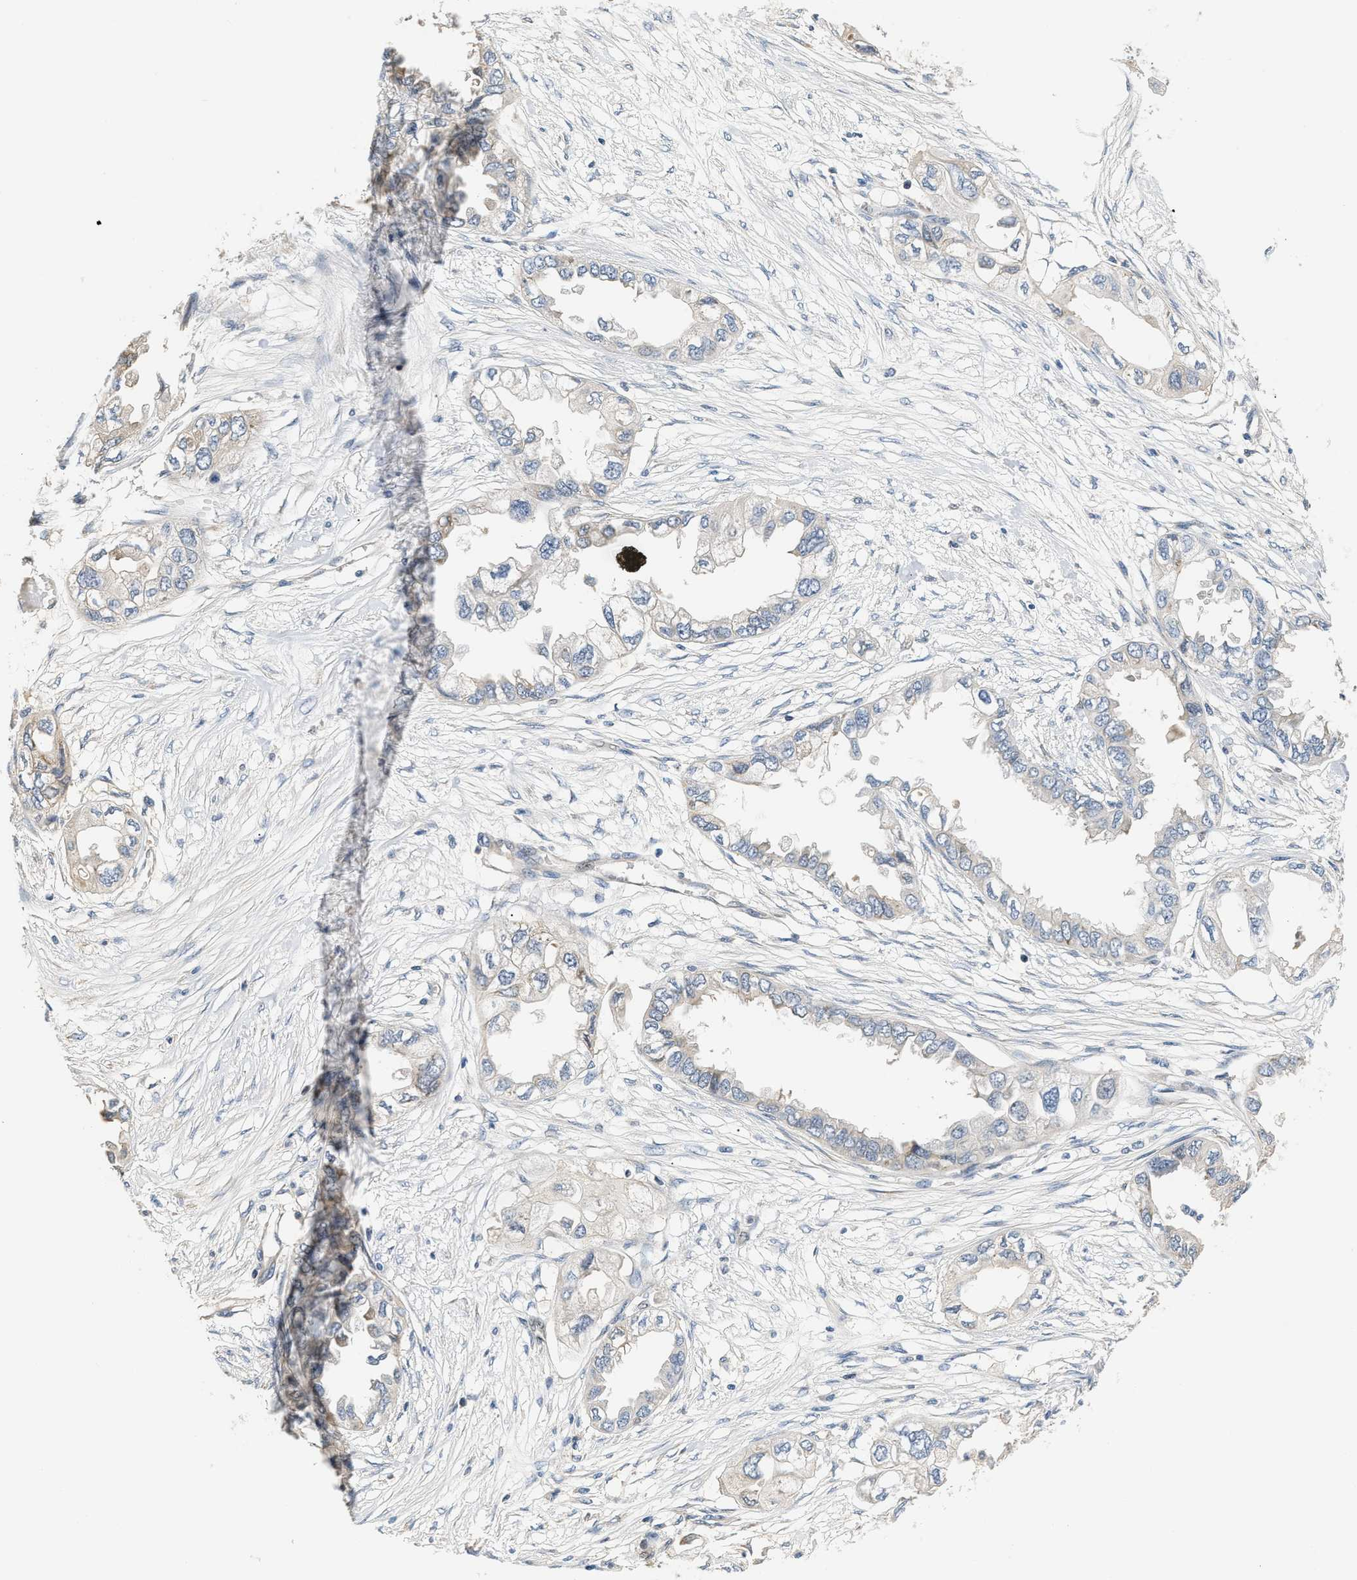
{"staining": {"intensity": "negative", "quantity": "none", "location": "none"}, "tissue": "endometrial cancer", "cell_type": "Tumor cells", "image_type": "cancer", "snomed": [{"axis": "morphology", "description": "Adenocarcinoma, NOS"}, {"axis": "topography", "description": "Endometrium"}], "caption": "The immunohistochemistry photomicrograph has no significant staining in tumor cells of endometrial adenocarcinoma tissue.", "gene": "TNIP2", "patient": {"sex": "female", "age": 67}}